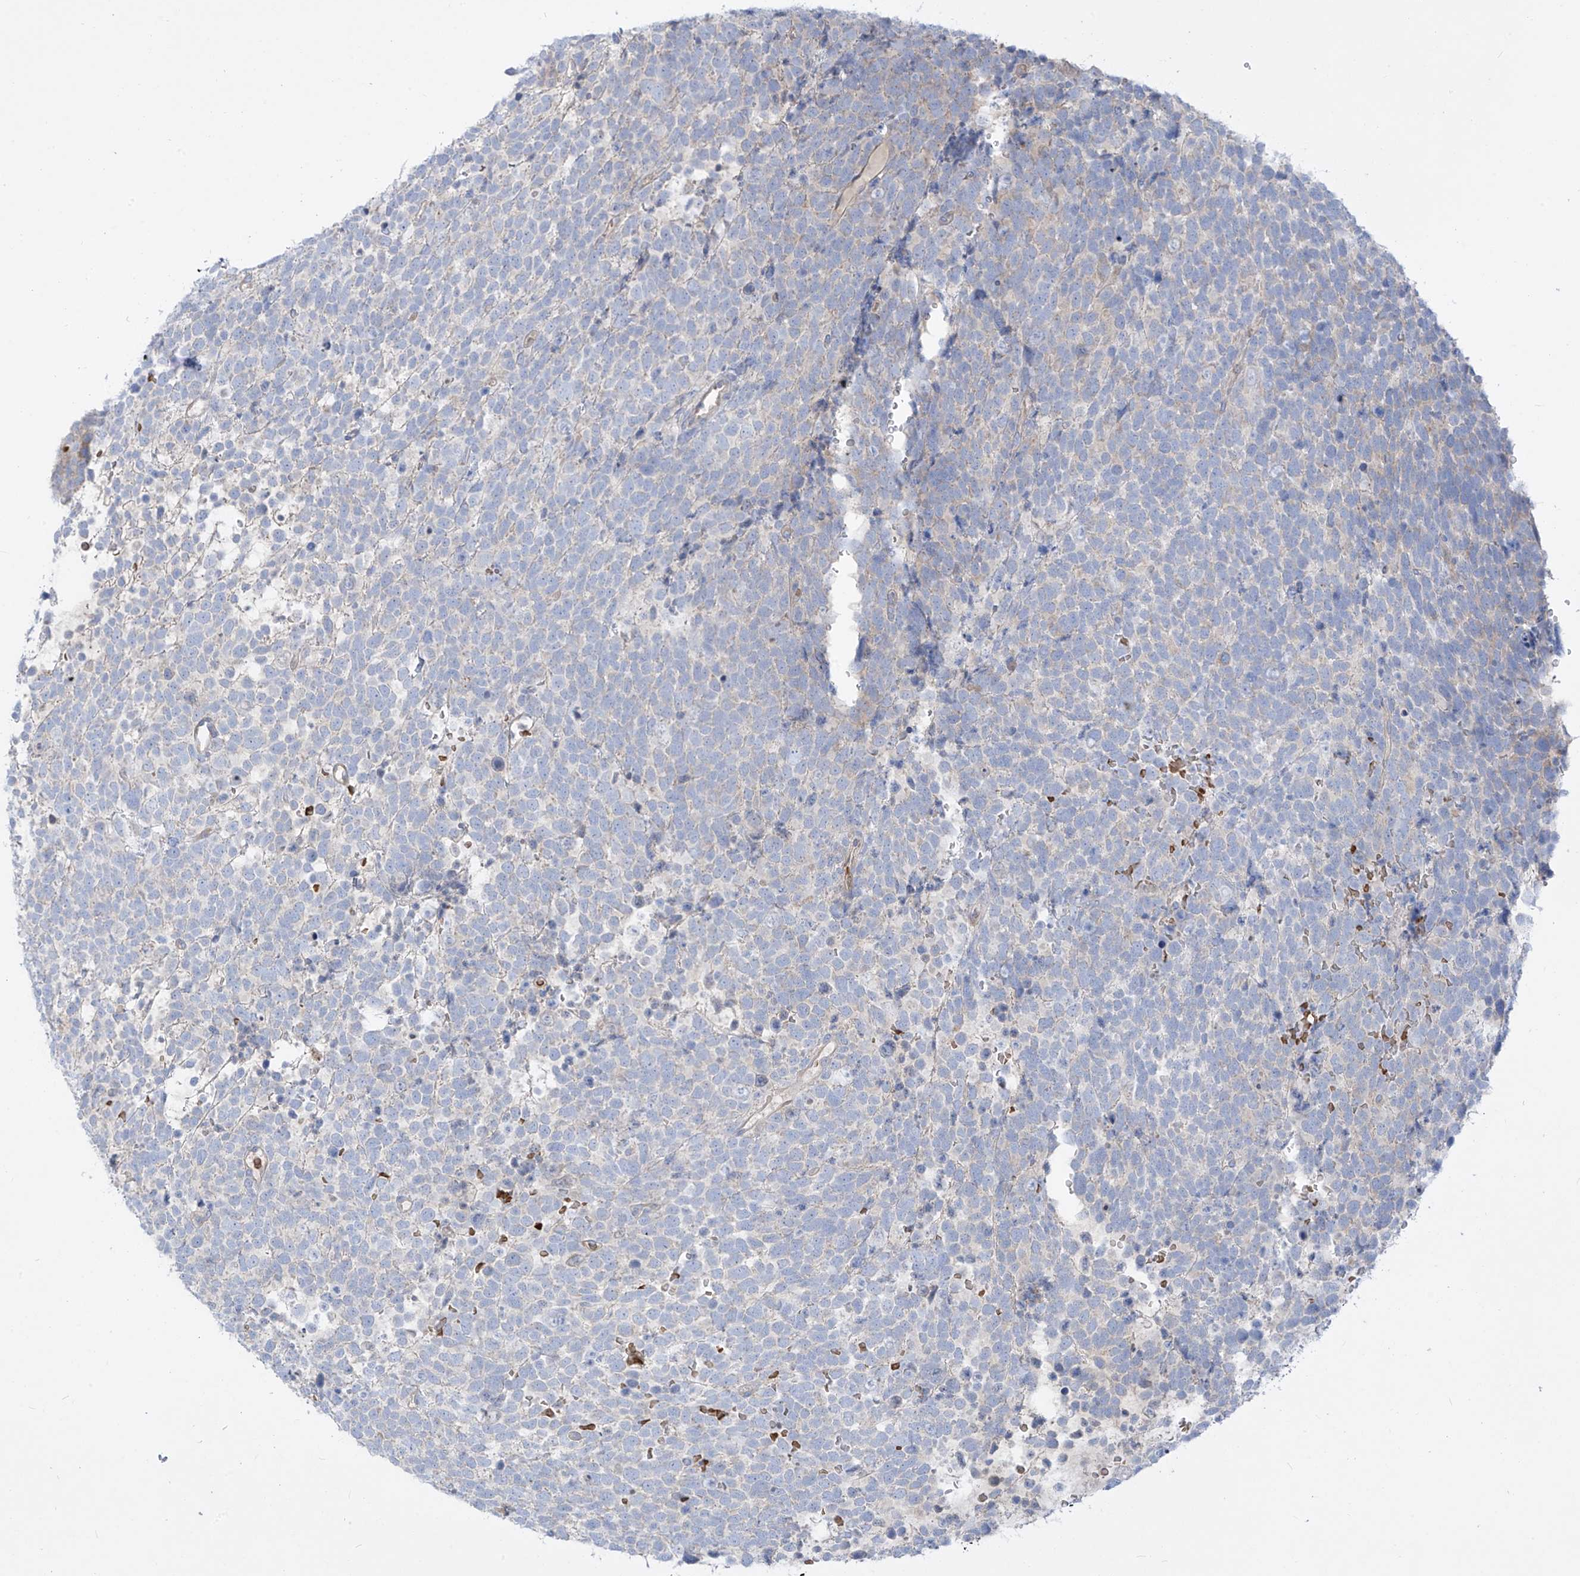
{"staining": {"intensity": "negative", "quantity": "none", "location": "none"}, "tissue": "urothelial cancer", "cell_type": "Tumor cells", "image_type": "cancer", "snomed": [{"axis": "morphology", "description": "Urothelial carcinoma, High grade"}, {"axis": "topography", "description": "Urinary bladder"}], "caption": "DAB immunohistochemical staining of urothelial cancer exhibits no significant expression in tumor cells. (DAB immunohistochemistry (IHC) with hematoxylin counter stain).", "gene": "DGKQ", "patient": {"sex": "female", "age": 82}}